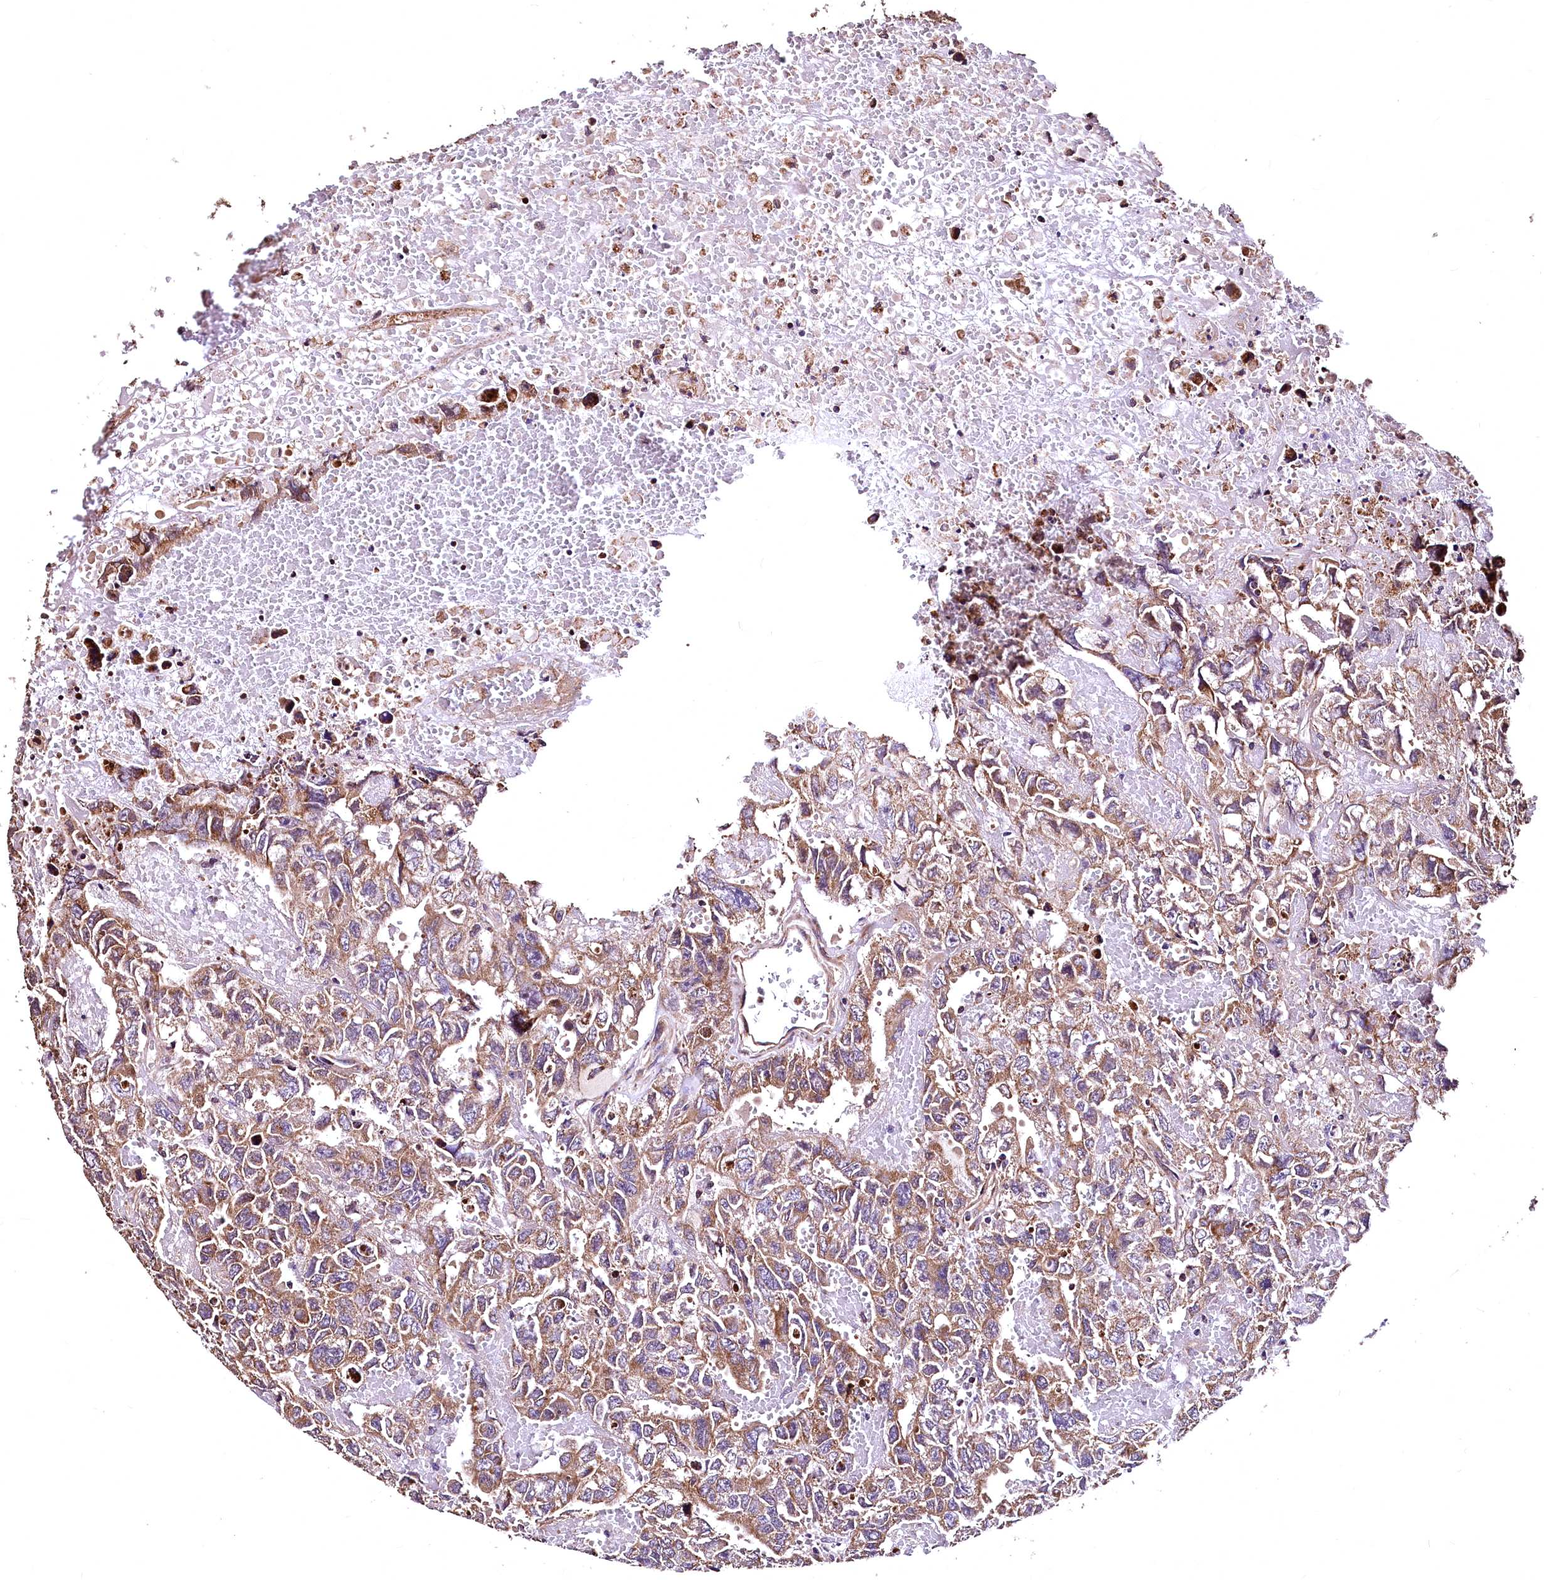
{"staining": {"intensity": "moderate", "quantity": ">75%", "location": "cytoplasmic/membranous"}, "tissue": "testis cancer", "cell_type": "Tumor cells", "image_type": "cancer", "snomed": [{"axis": "morphology", "description": "Carcinoma, Embryonal, NOS"}, {"axis": "topography", "description": "Testis"}], "caption": "Immunohistochemistry (IHC) staining of testis cancer, which displays medium levels of moderate cytoplasmic/membranous staining in approximately >75% of tumor cells indicating moderate cytoplasmic/membranous protein staining. The staining was performed using DAB (3,3'-diaminobenzidine) (brown) for protein detection and nuclei were counterstained in hematoxylin (blue).", "gene": "LRSAM1", "patient": {"sex": "male", "age": 45}}